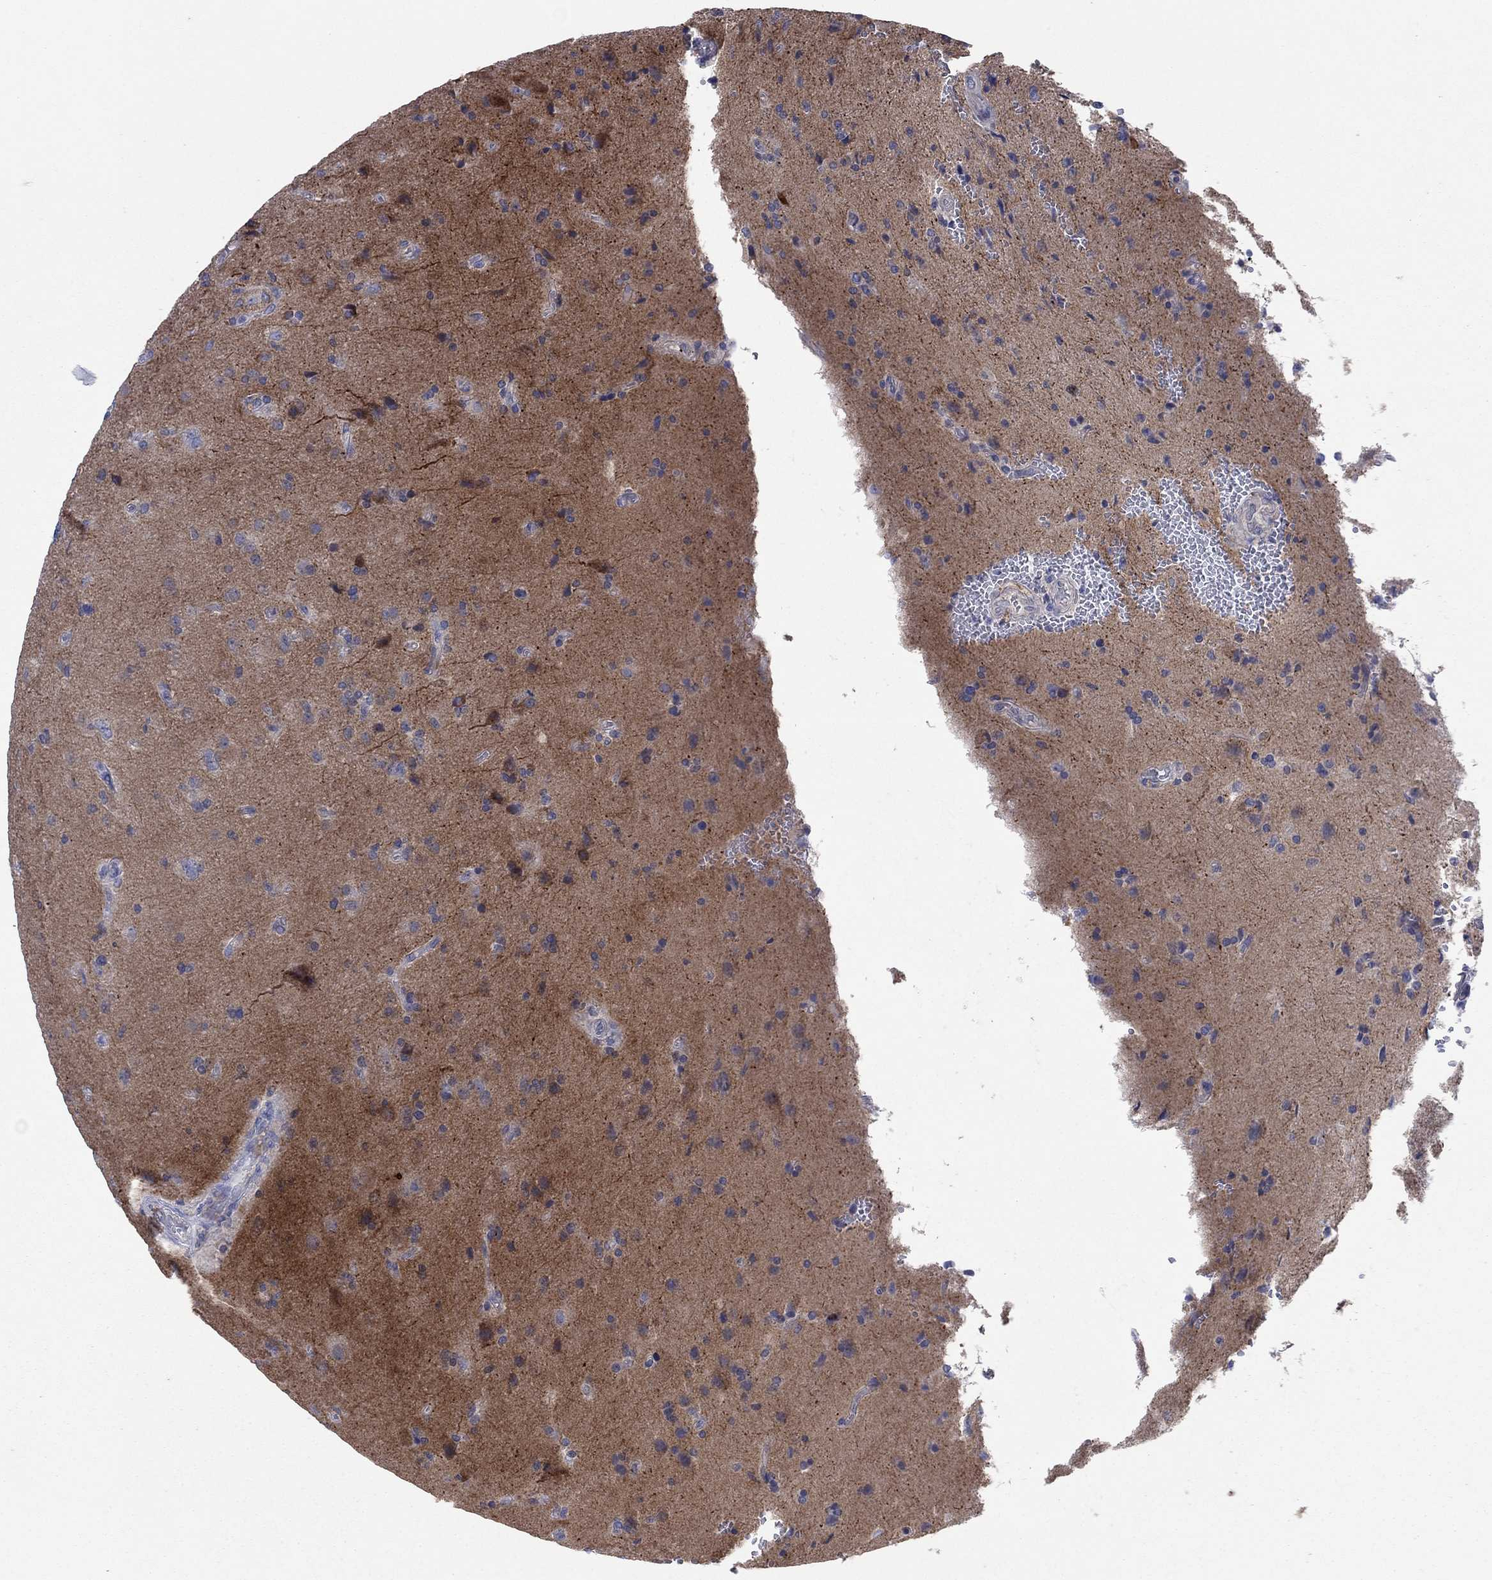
{"staining": {"intensity": "negative", "quantity": "none", "location": "none"}, "tissue": "glioma", "cell_type": "Tumor cells", "image_type": "cancer", "snomed": [{"axis": "morphology", "description": "Glioma, malignant, High grade"}, {"axis": "topography", "description": "Brain"}], "caption": "An immunohistochemistry (IHC) photomicrograph of glioma is shown. There is no staining in tumor cells of glioma.", "gene": "PLCL2", "patient": {"sex": "male", "age": 56}}